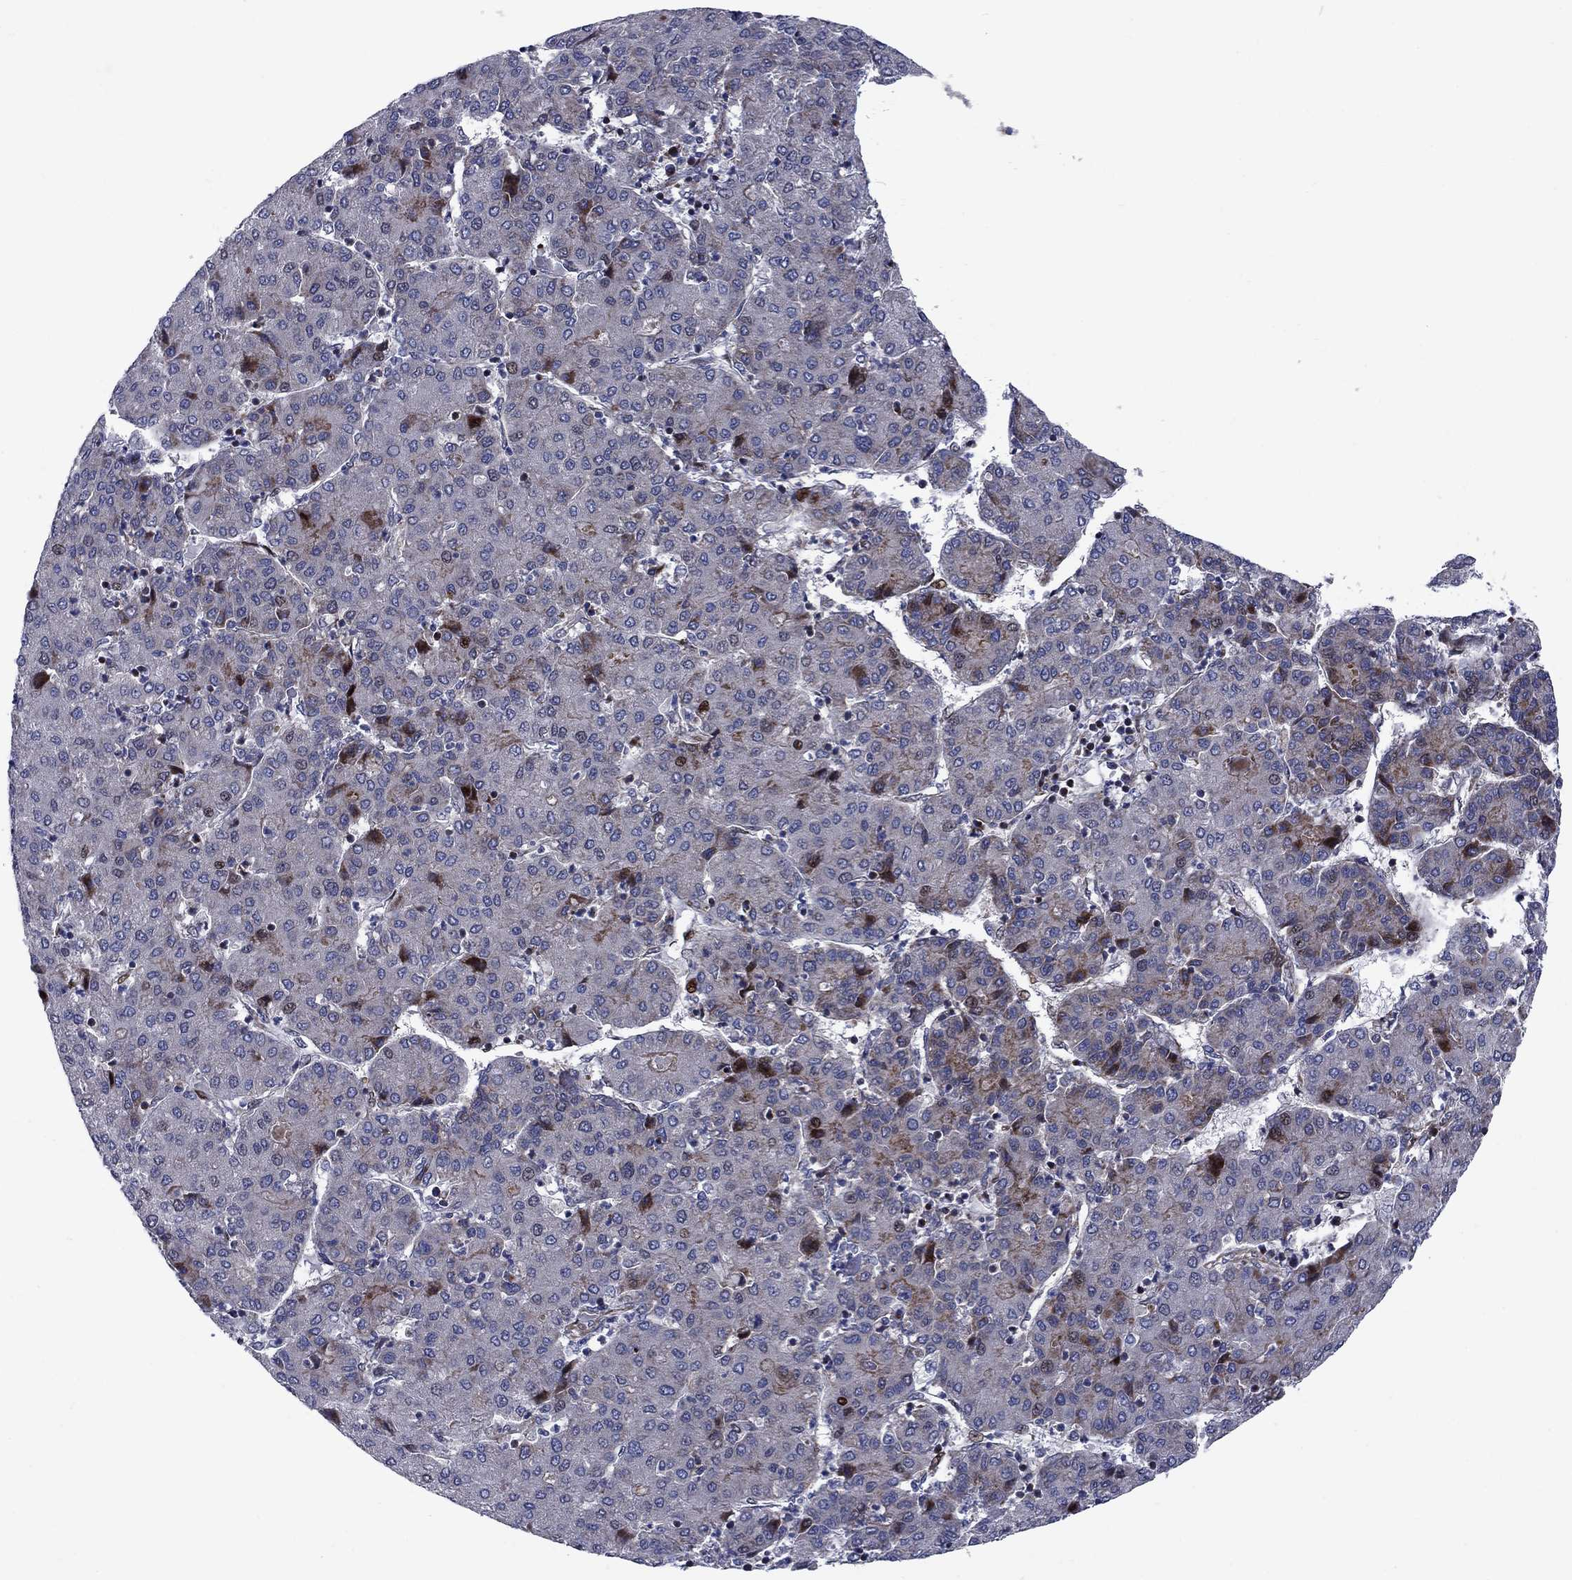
{"staining": {"intensity": "moderate", "quantity": "<25%", "location": "cytoplasmic/membranous"}, "tissue": "liver cancer", "cell_type": "Tumor cells", "image_type": "cancer", "snomed": [{"axis": "morphology", "description": "Carcinoma, Hepatocellular, NOS"}, {"axis": "topography", "description": "Liver"}], "caption": "DAB (3,3'-diaminobenzidine) immunohistochemical staining of hepatocellular carcinoma (liver) reveals moderate cytoplasmic/membranous protein expression in about <25% of tumor cells.", "gene": "MIOS", "patient": {"sex": "male", "age": 65}}